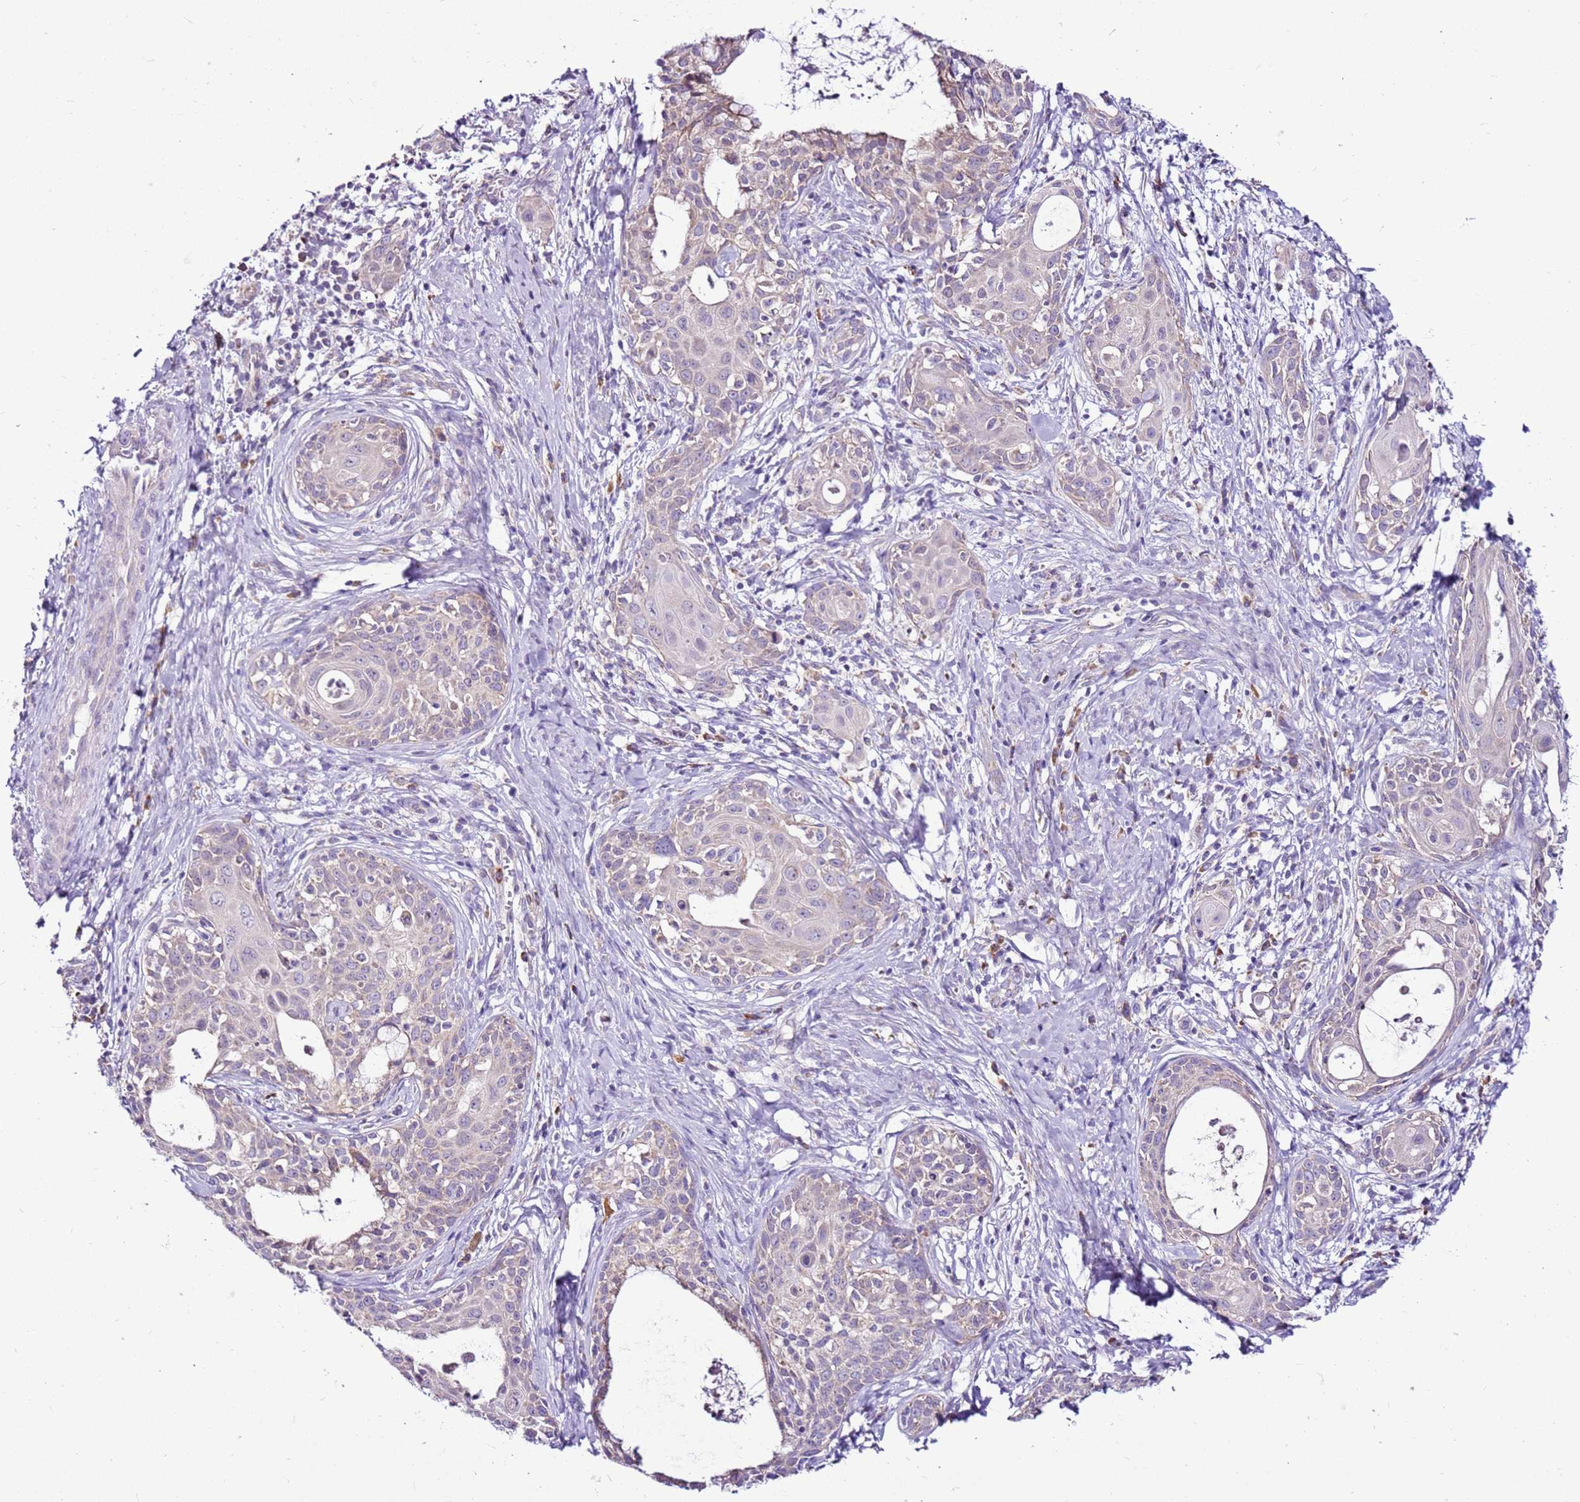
{"staining": {"intensity": "weak", "quantity": "25%-75%", "location": "cytoplasmic/membranous"}, "tissue": "cervical cancer", "cell_type": "Tumor cells", "image_type": "cancer", "snomed": [{"axis": "morphology", "description": "Squamous cell carcinoma, NOS"}, {"axis": "topography", "description": "Cervix"}], "caption": "Immunohistochemical staining of human cervical squamous cell carcinoma displays low levels of weak cytoplasmic/membranous protein expression in about 25%-75% of tumor cells. The staining was performed using DAB (3,3'-diaminobenzidine) to visualize the protein expression in brown, while the nuclei were stained in blue with hematoxylin (Magnification: 20x).", "gene": "MRPL36", "patient": {"sex": "female", "age": 52}}